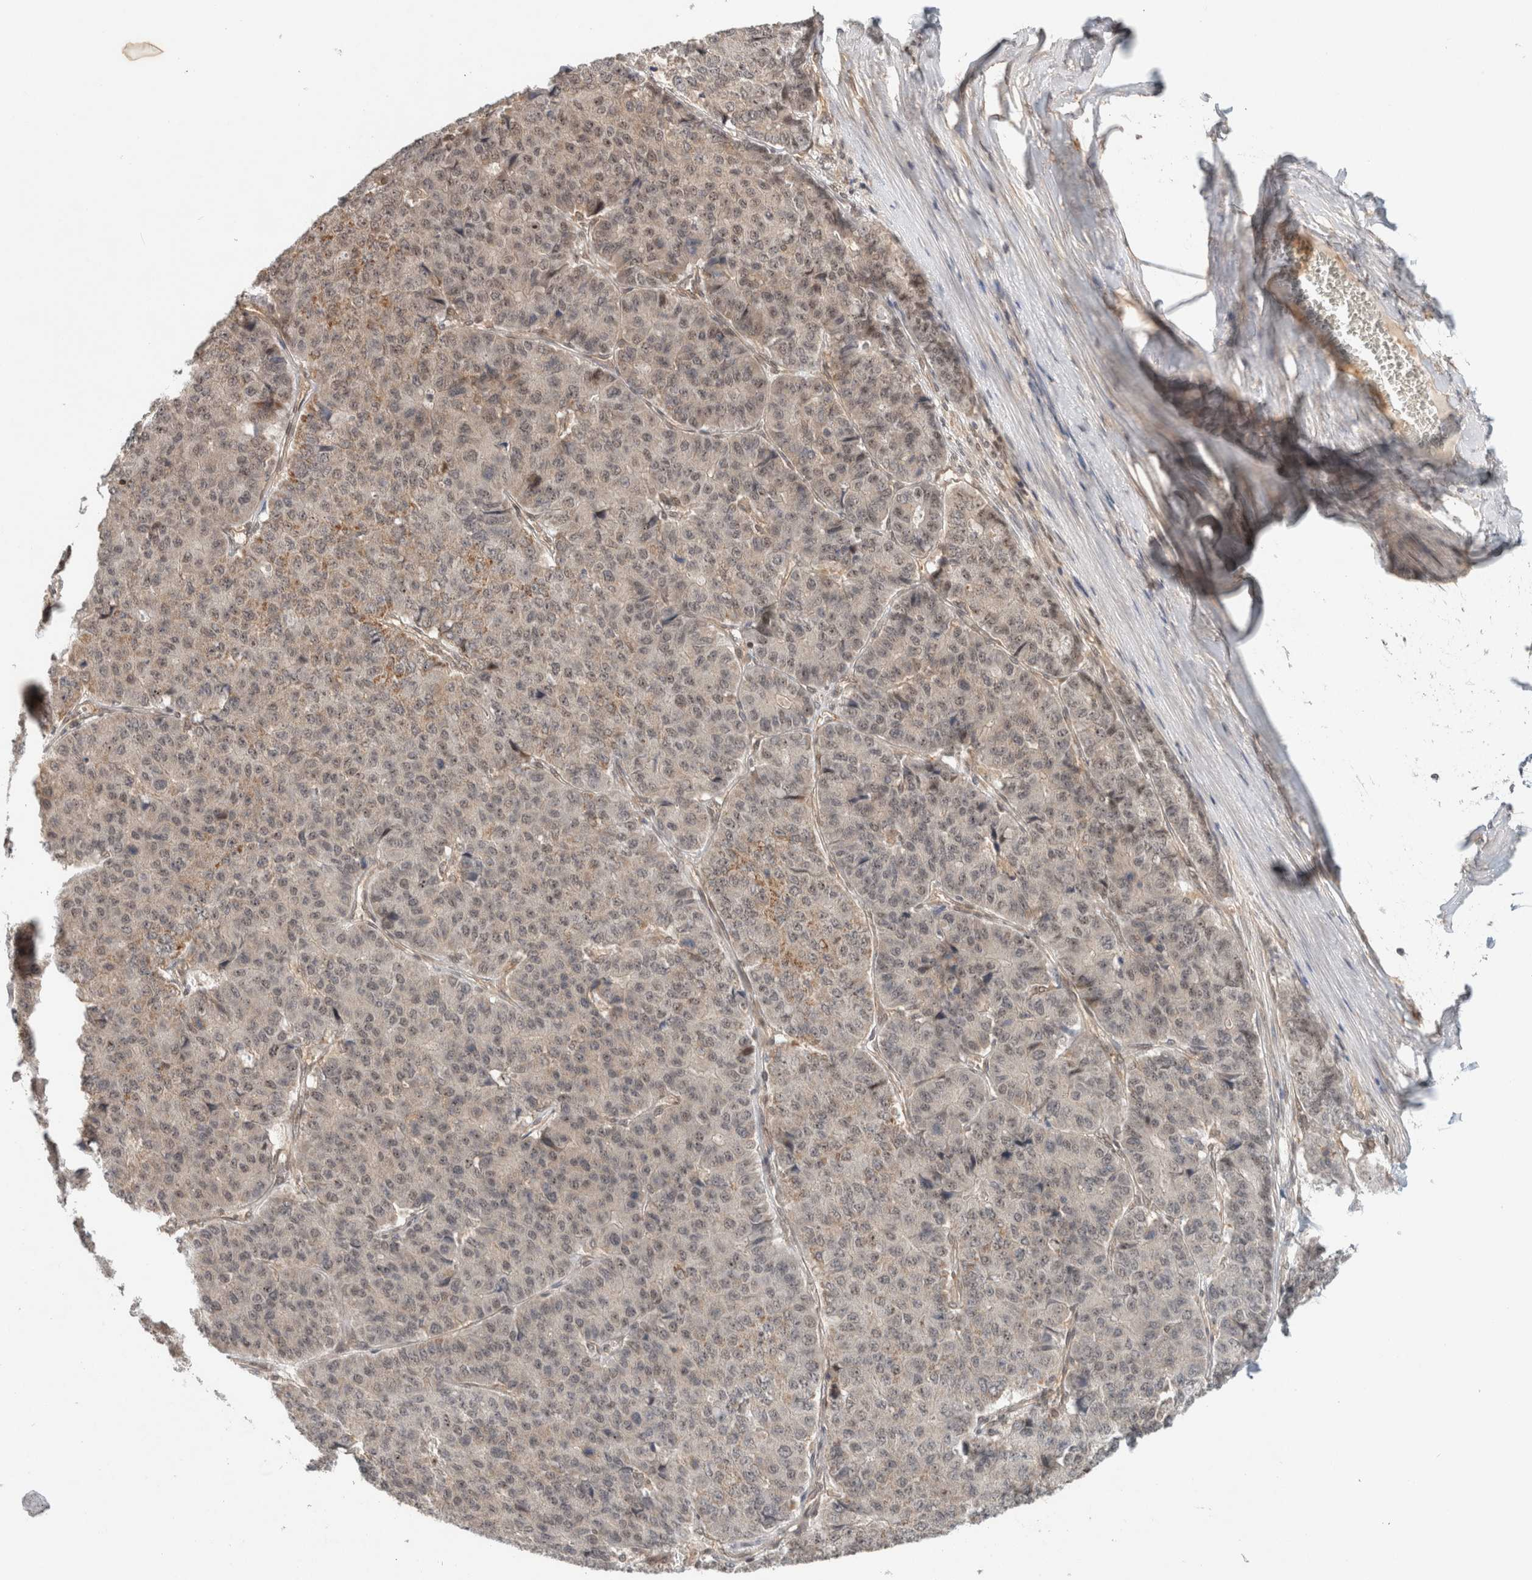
{"staining": {"intensity": "weak", "quantity": "<25%", "location": "nuclear"}, "tissue": "pancreatic cancer", "cell_type": "Tumor cells", "image_type": "cancer", "snomed": [{"axis": "morphology", "description": "Adenocarcinoma, NOS"}, {"axis": "topography", "description": "Pancreas"}], "caption": "Immunohistochemistry of pancreatic cancer displays no positivity in tumor cells.", "gene": "CAAP1", "patient": {"sex": "male", "age": 50}}